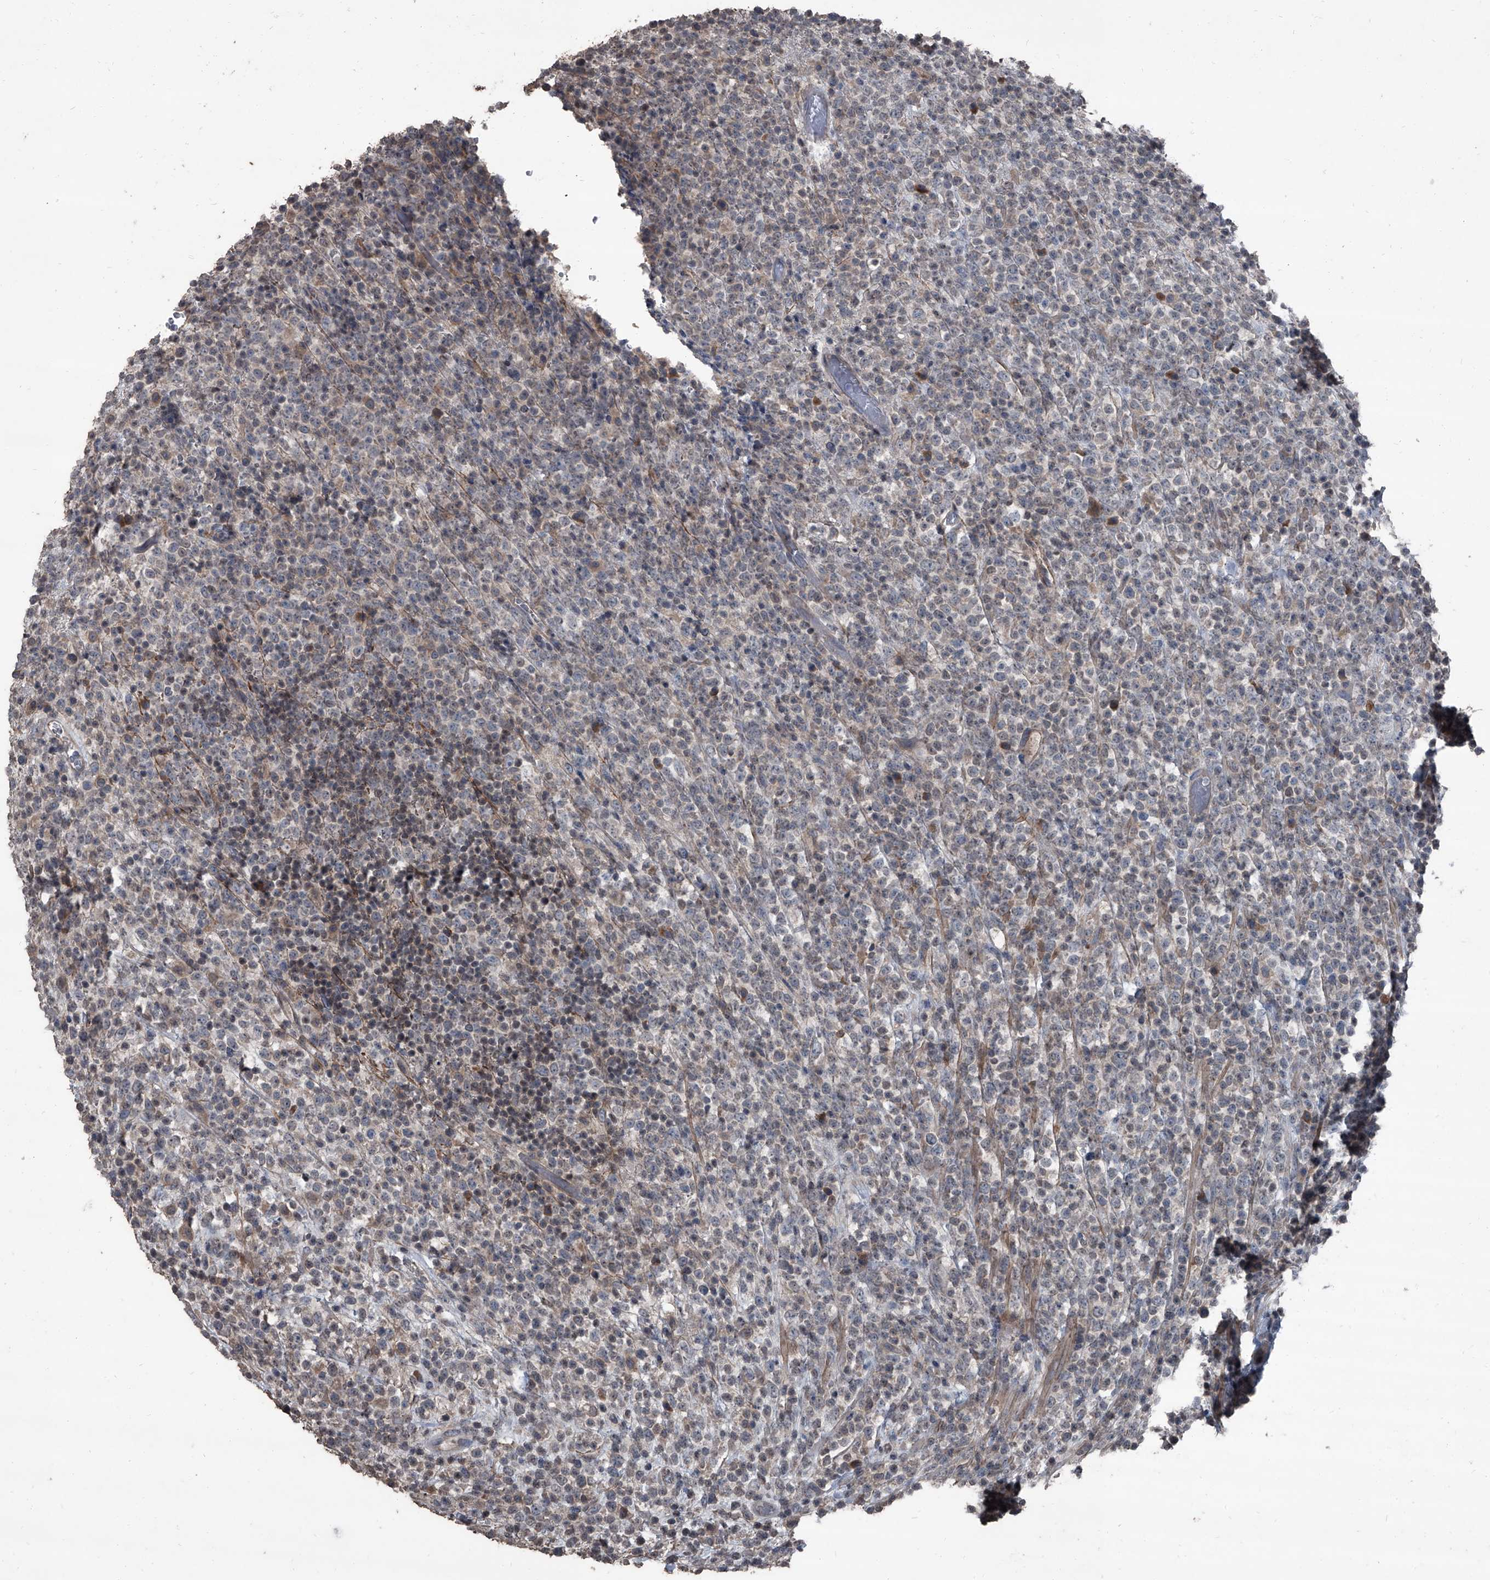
{"staining": {"intensity": "moderate", "quantity": "<25%", "location": "cytoplasmic/membranous"}, "tissue": "lymphoma", "cell_type": "Tumor cells", "image_type": "cancer", "snomed": [{"axis": "morphology", "description": "Malignant lymphoma, non-Hodgkin's type, High grade"}, {"axis": "topography", "description": "Colon"}], "caption": "Immunohistochemistry (IHC) of human lymphoma reveals low levels of moderate cytoplasmic/membranous expression in about <25% of tumor cells.", "gene": "OARD1", "patient": {"sex": "female", "age": 53}}